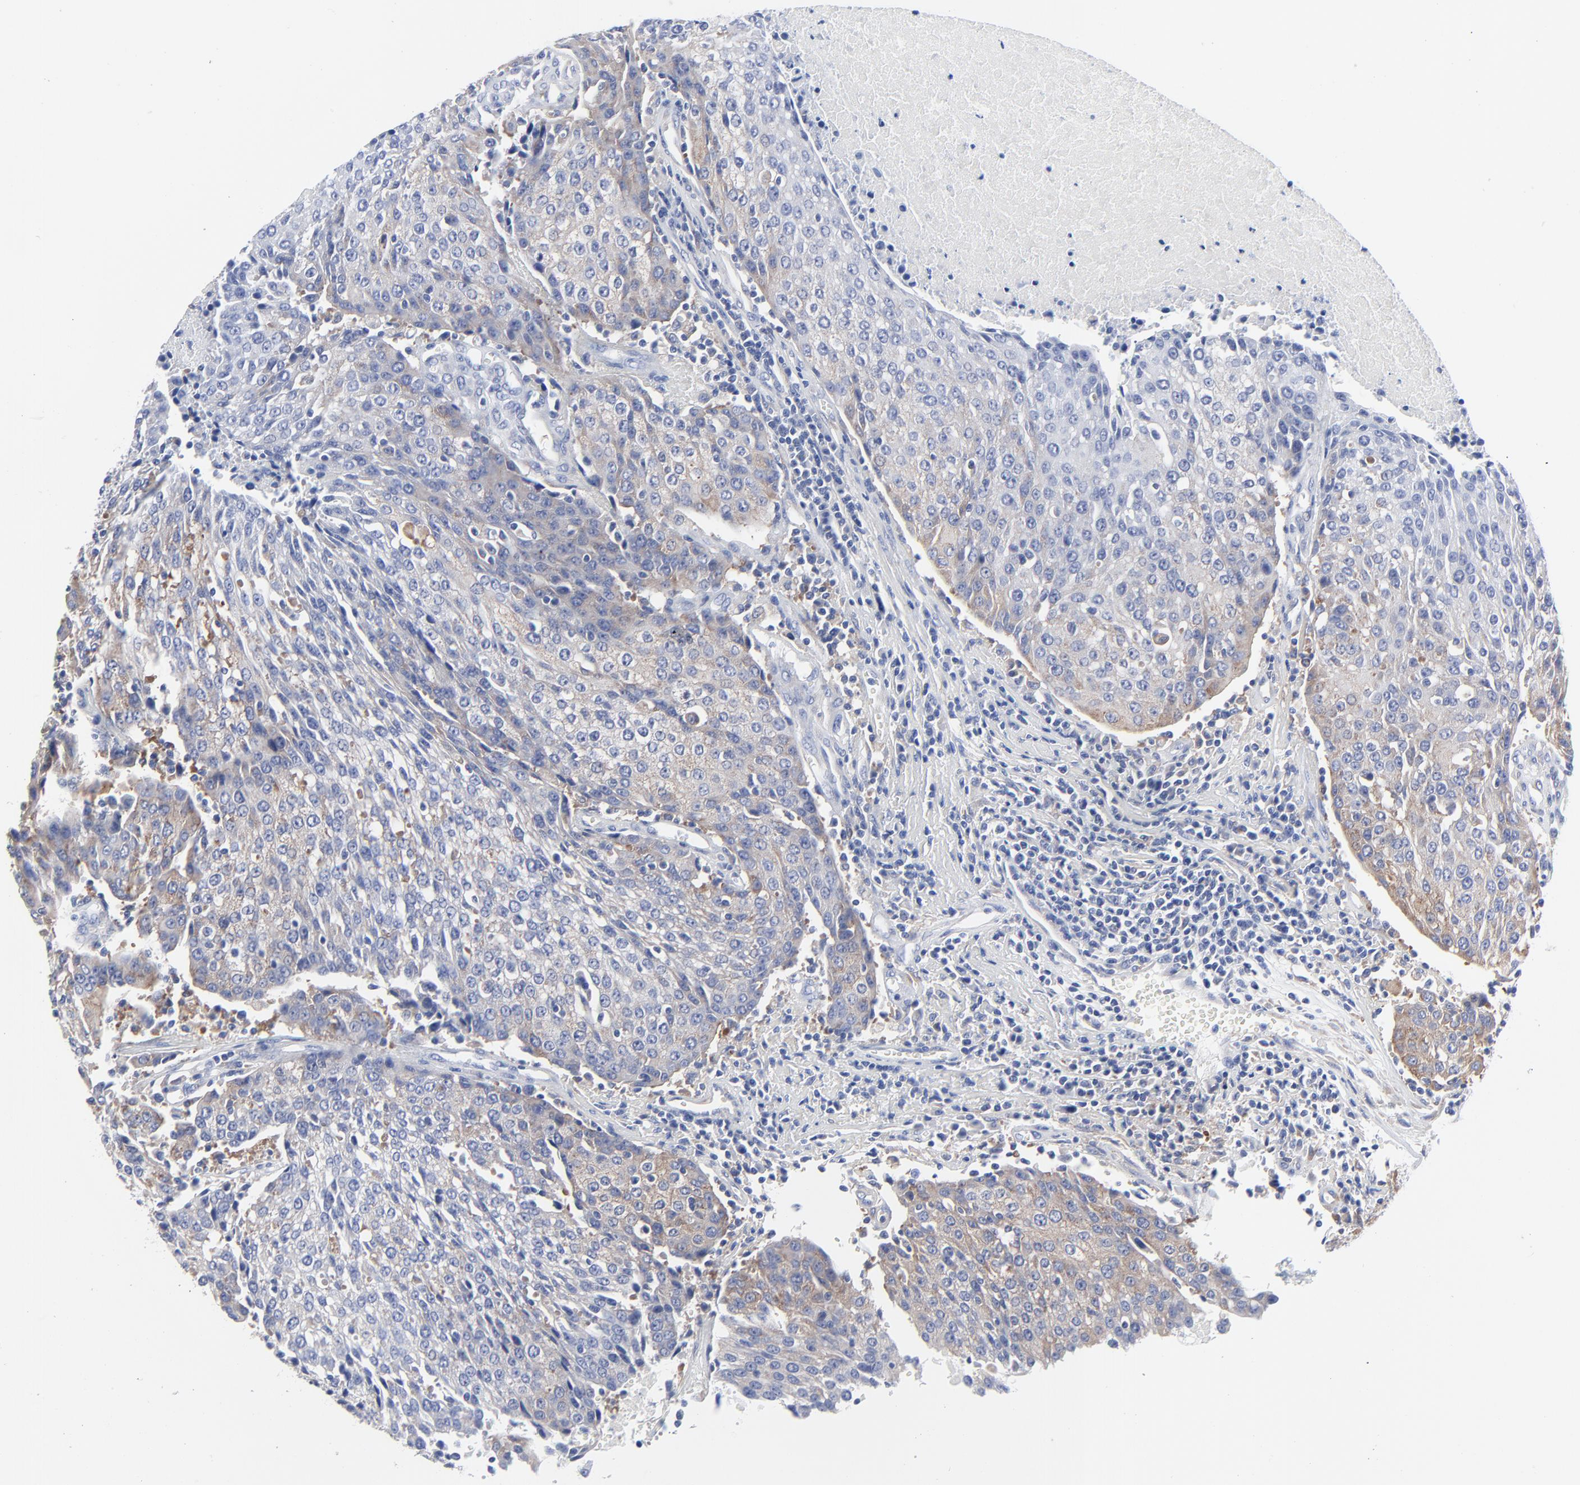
{"staining": {"intensity": "weak", "quantity": "<25%", "location": "cytoplasmic/membranous"}, "tissue": "urothelial cancer", "cell_type": "Tumor cells", "image_type": "cancer", "snomed": [{"axis": "morphology", "description": "Urothelial carcinoma, High grade"}, {"axis": "topography", "description": "Urinary bladder"}], "caption": "Immunohistochemistry (IHC) image of high-grade urothelial carcinoma stained for a protein (brown), which reveals no positivity in tumor cells.", "gene": "STAT2", "patient": {"sex": "female", "age": 85}}